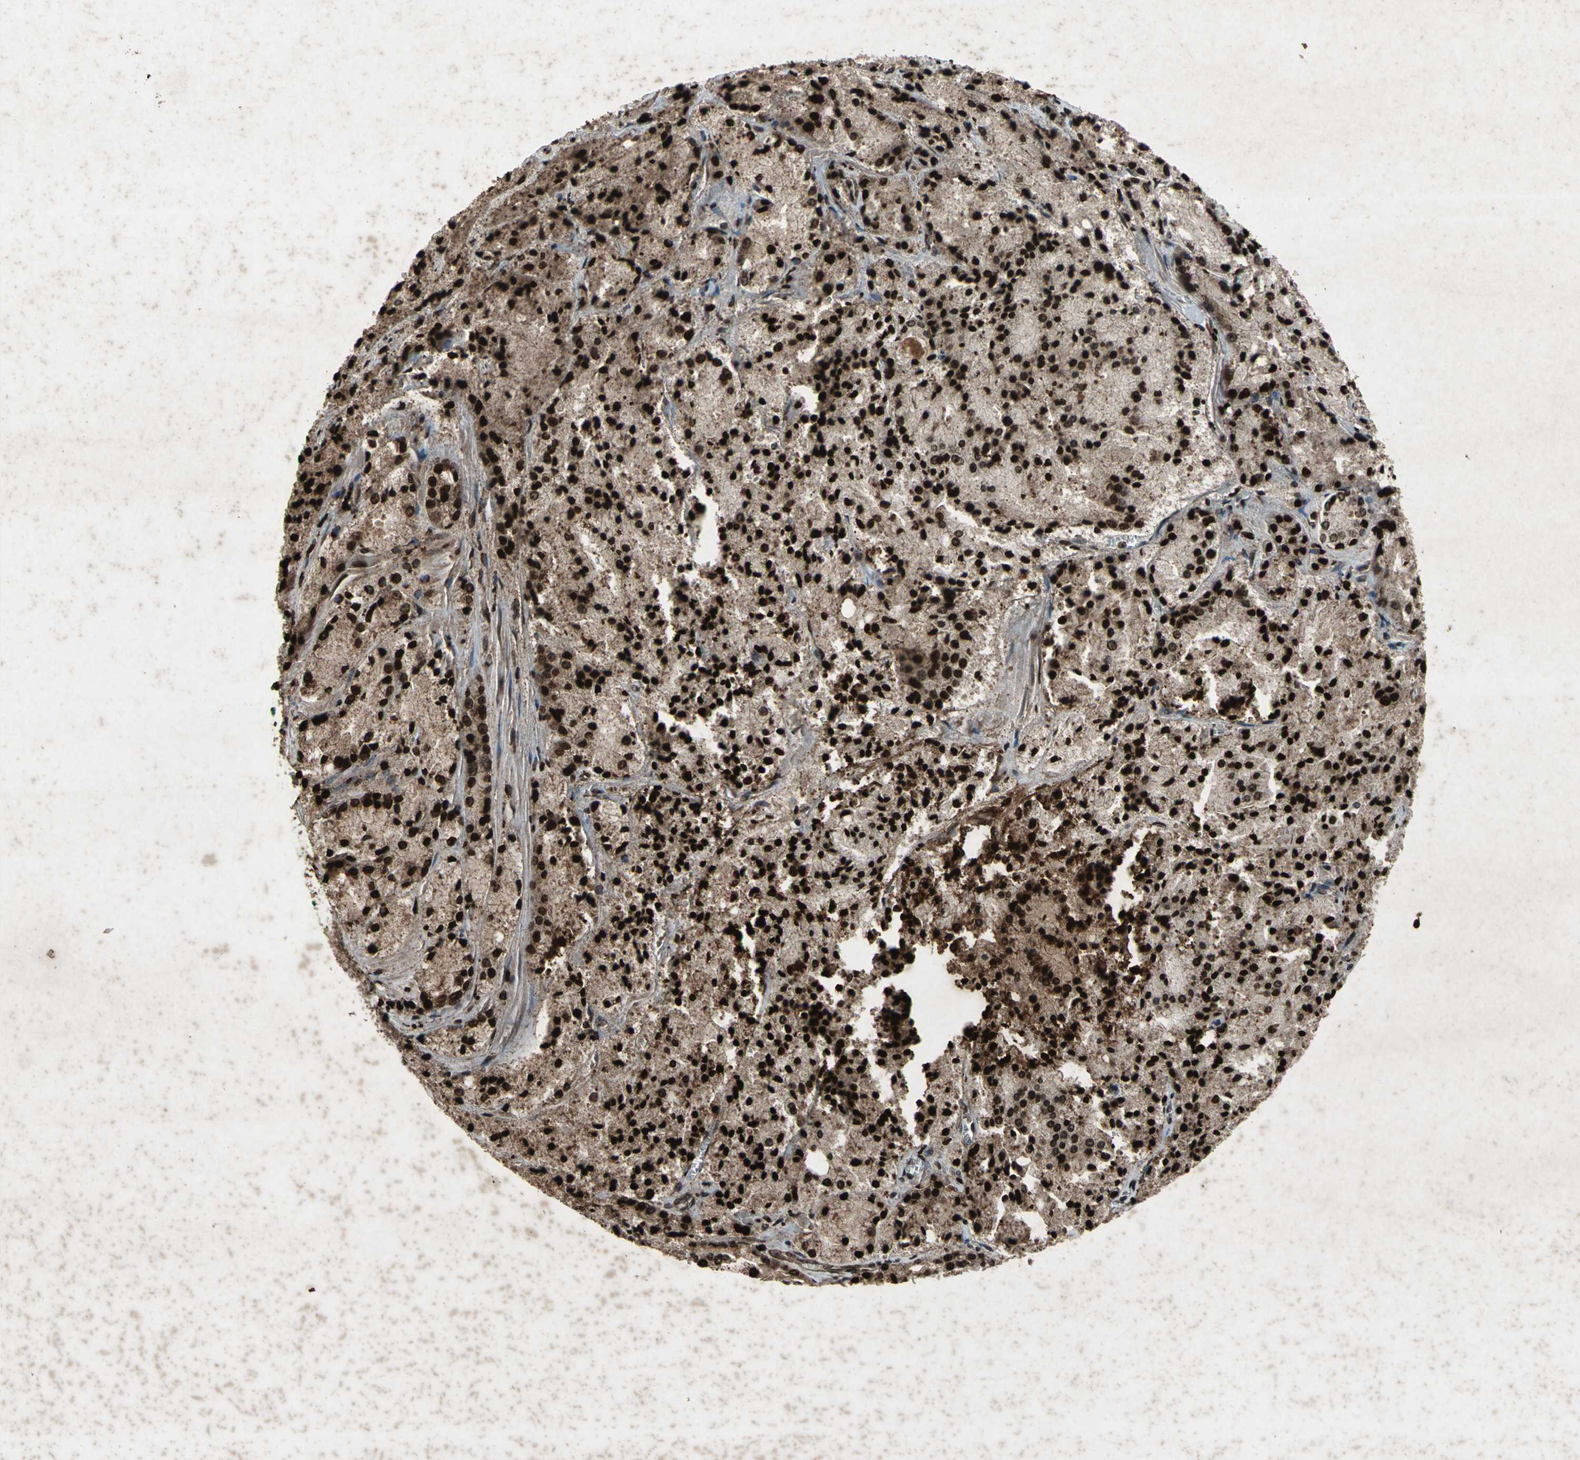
{"staining": {"intensity": "strong", "quantity": ">75%", "location": "cytoplasmic/membranous,nuclear"}, "tissue": "prostate cancer", "cell_type": "Tumor cells", "image_type": "cancer", "snomed": [{"axis": "morphology", "description": "Adenocarcinoma, Low grade"}, {"axis": "topography", "description": "Prostate"}], "caption": "Prostate cancer tissue displays strong cytoplasmic/membranous and nuclear expression in approximately >75% of tumor cells Immunohistochemistry (ihc) stains the protein of interest in brown and the nuclei are stained blue.", "gene": "SEPTIN4", "patient": {"sex": "male", "age": 64}}